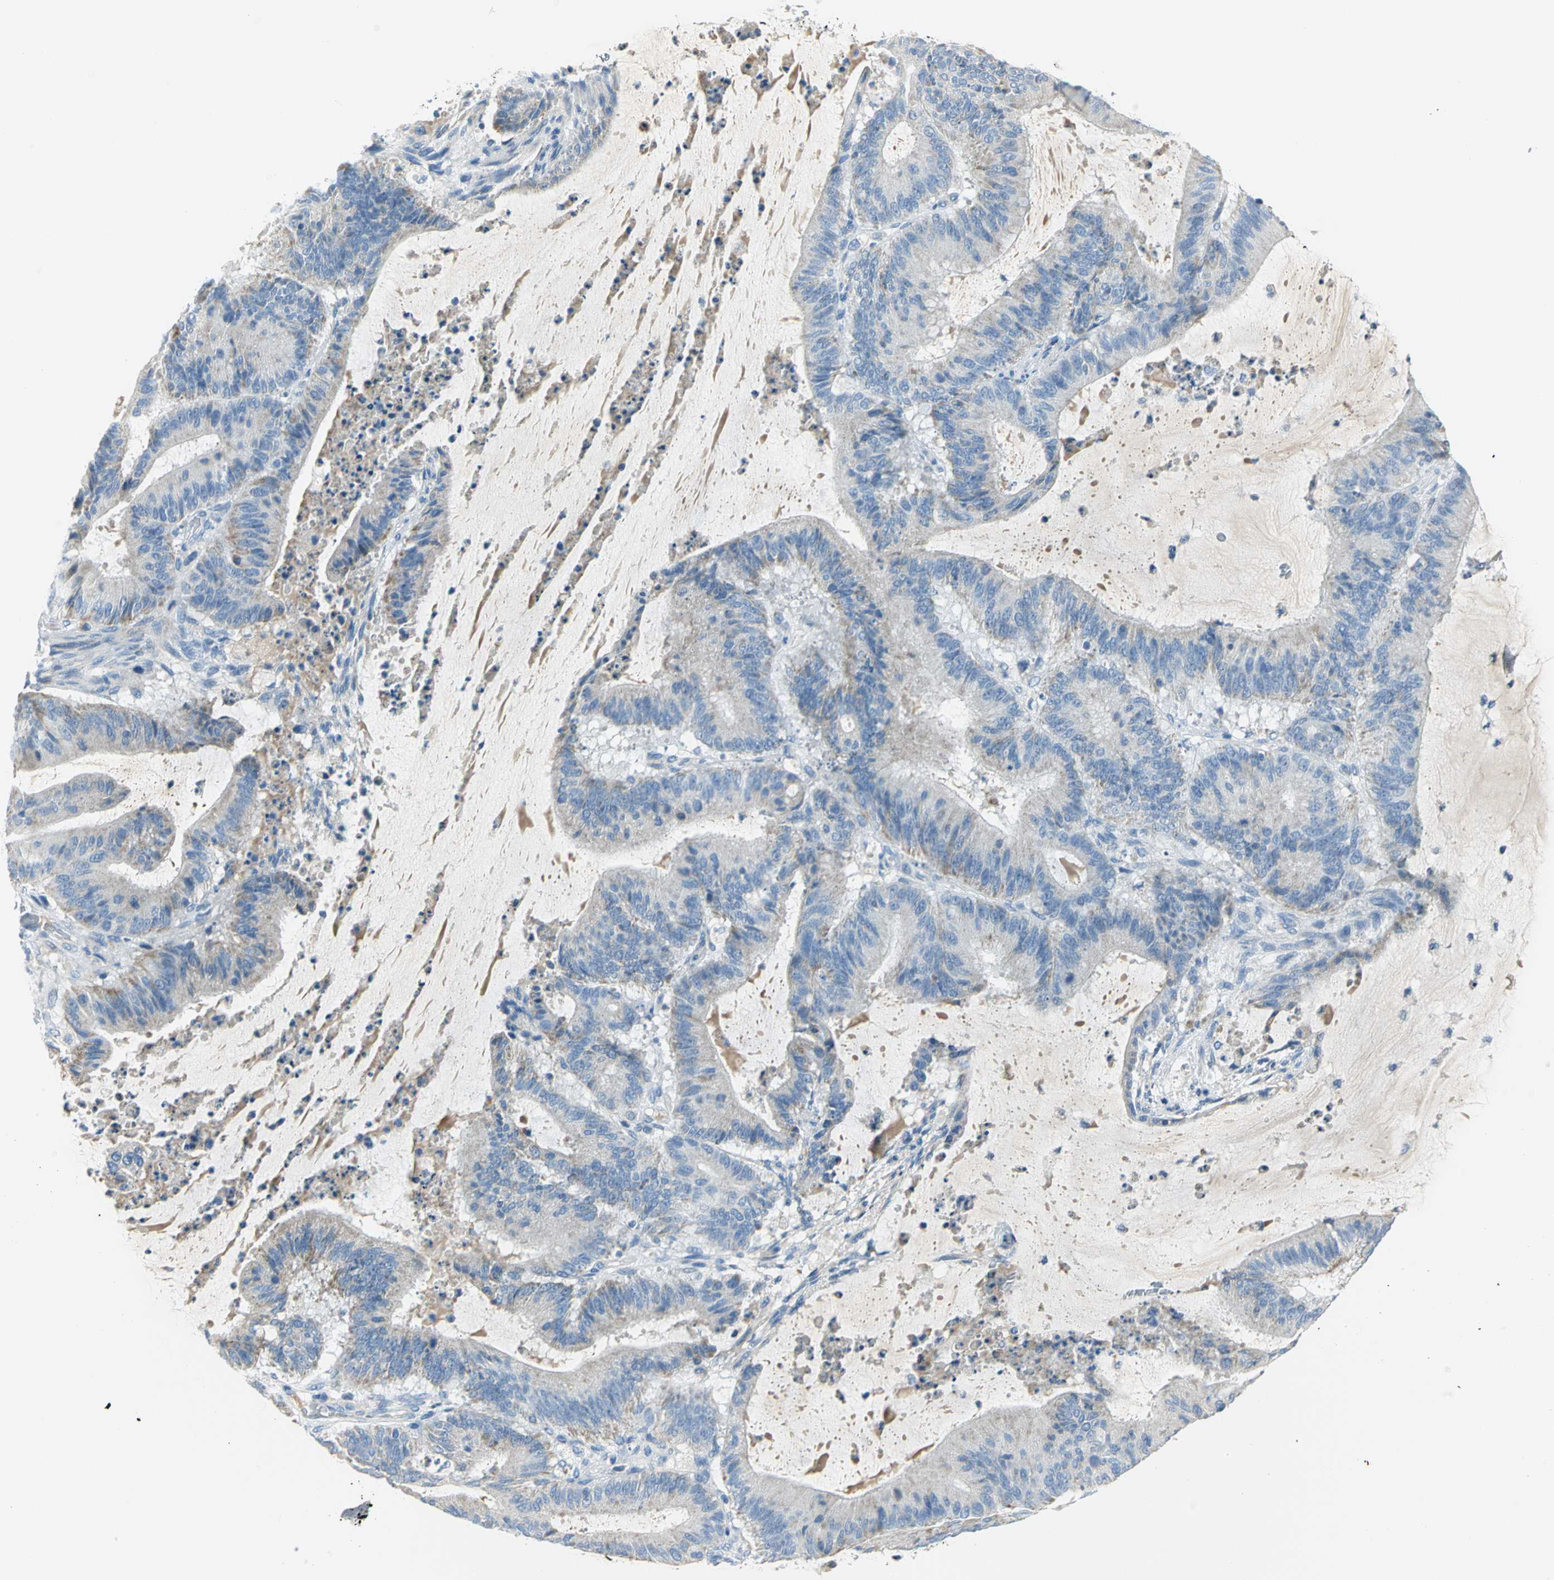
{"staining": {"intensity": "weak", "quantity": "25%-75%", "location": "cytoplasmic/membranous"}, "tissue": "liver cancer", "cell_type": "Tumor cells", "image_type": "cancer", "snomed": [{"axis": "morphology", "description": "Cholangiocarcinoma"}, {"axis": "topography", "description": "Liver"}], "caption": "Brown immunohistochemical staining in human liver cholangiocarcinoma reveals weak cytoplasmic/membranous staining in about 25%-75% of tumor cells. The staining was performed using DAB to visualize the protein expression in brown, while the nuclei were stained in blue with hematoxylin (Magnification: 20x).", "gene": "ALOX15", "patient": {"sex": "female", "age": 73}}